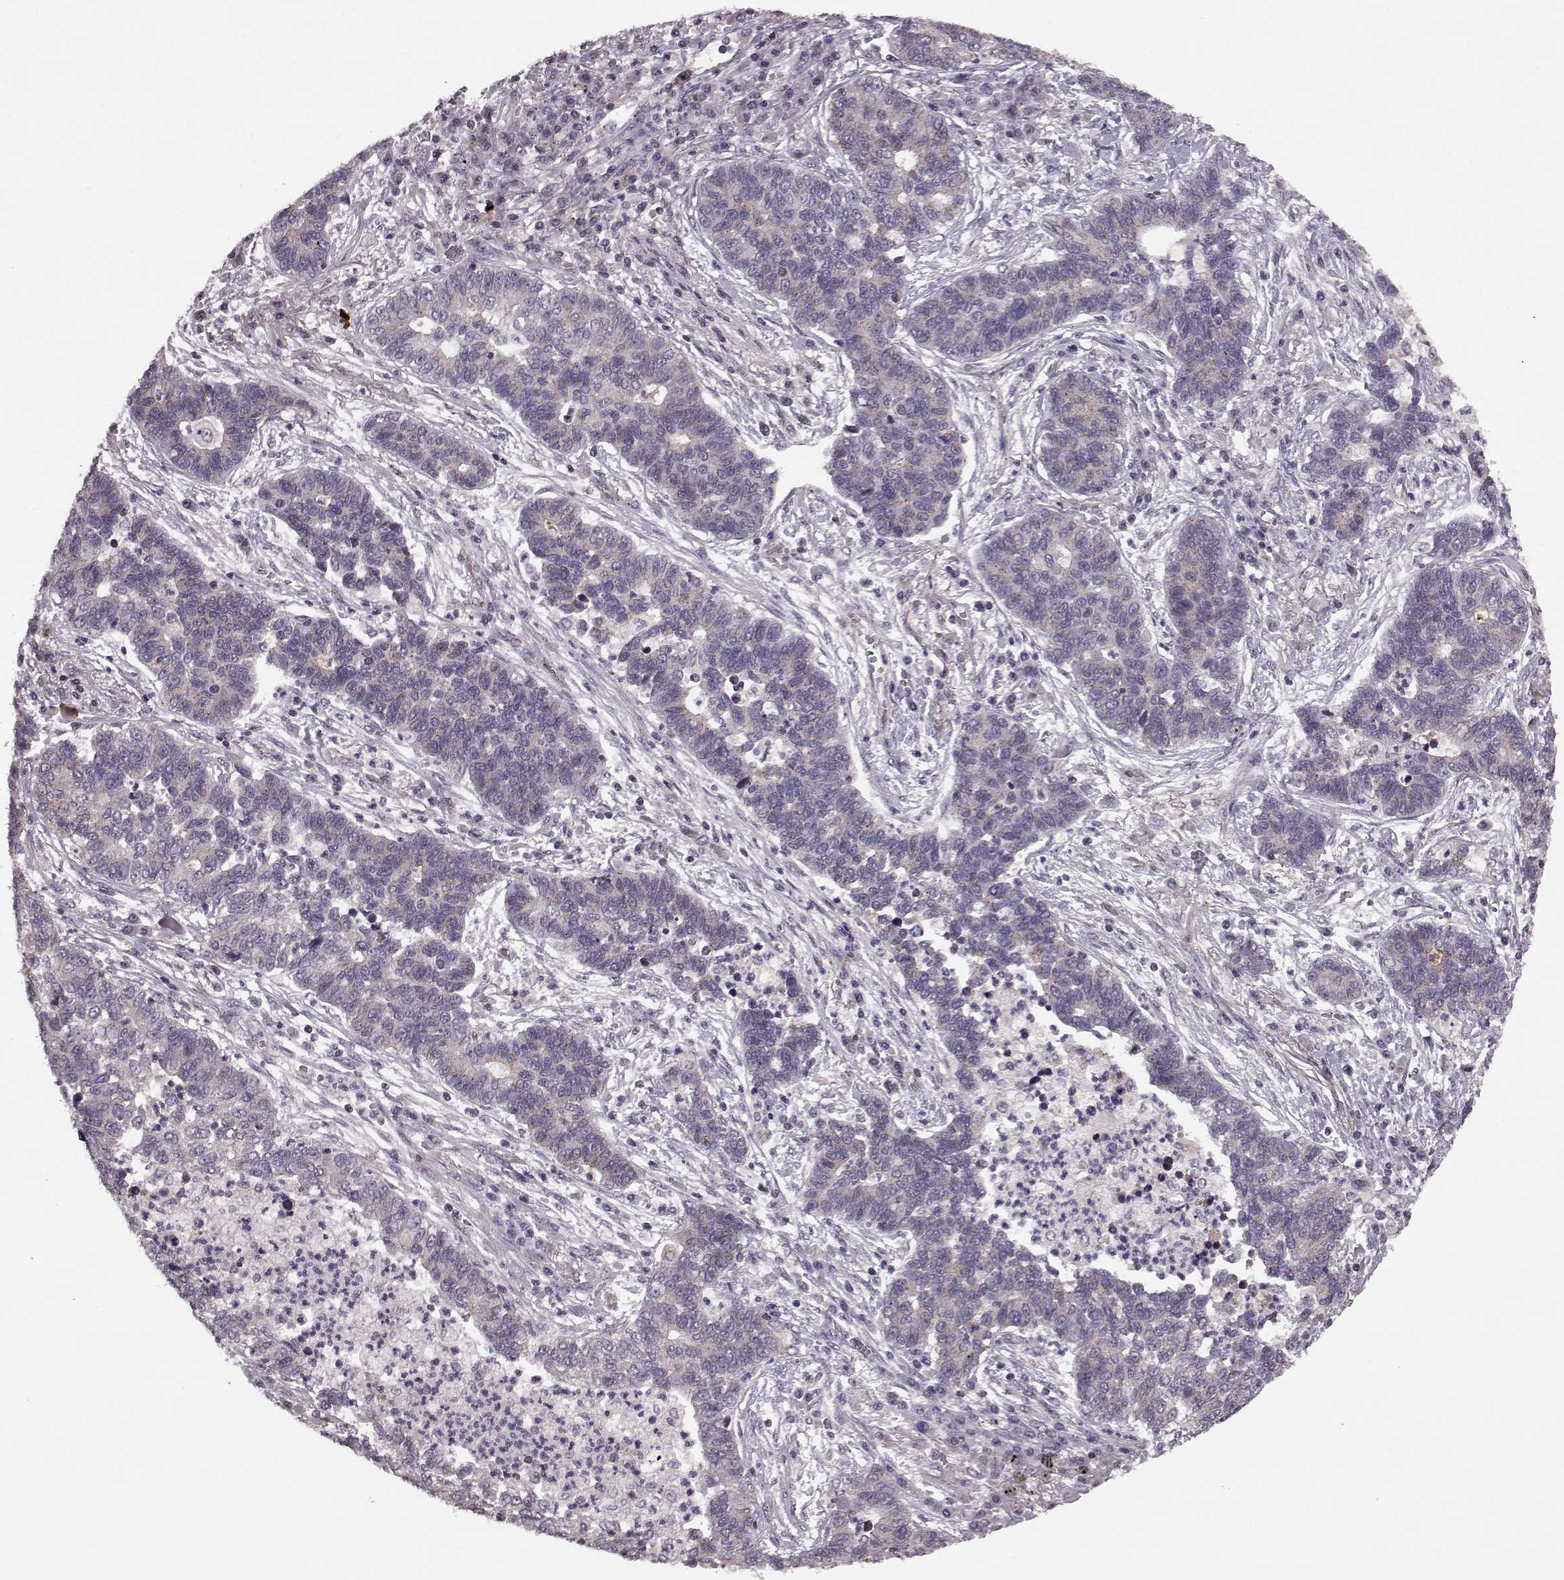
{"staining": {"intensity": "weak", "quantity": ">75%", "location": "cytoplasmic/membranous"}, "tissue": "lung cancer", "cell_type": "Tumor cells", "image_type": "cancer", "snomed": [{"axis": "morphology", "description": "Adenocarcinoma, NOS"}, {"axis": "topography", "description": "Lung"}], "caption": "A histopathology image of lung cancer (adenocarcinoma) stained for a protein exhibits weak cytoplasmic/membranous brown staining in tumor cells.", "gene": "FNIP2", "patient": {"sex": "female", "age": 57}}